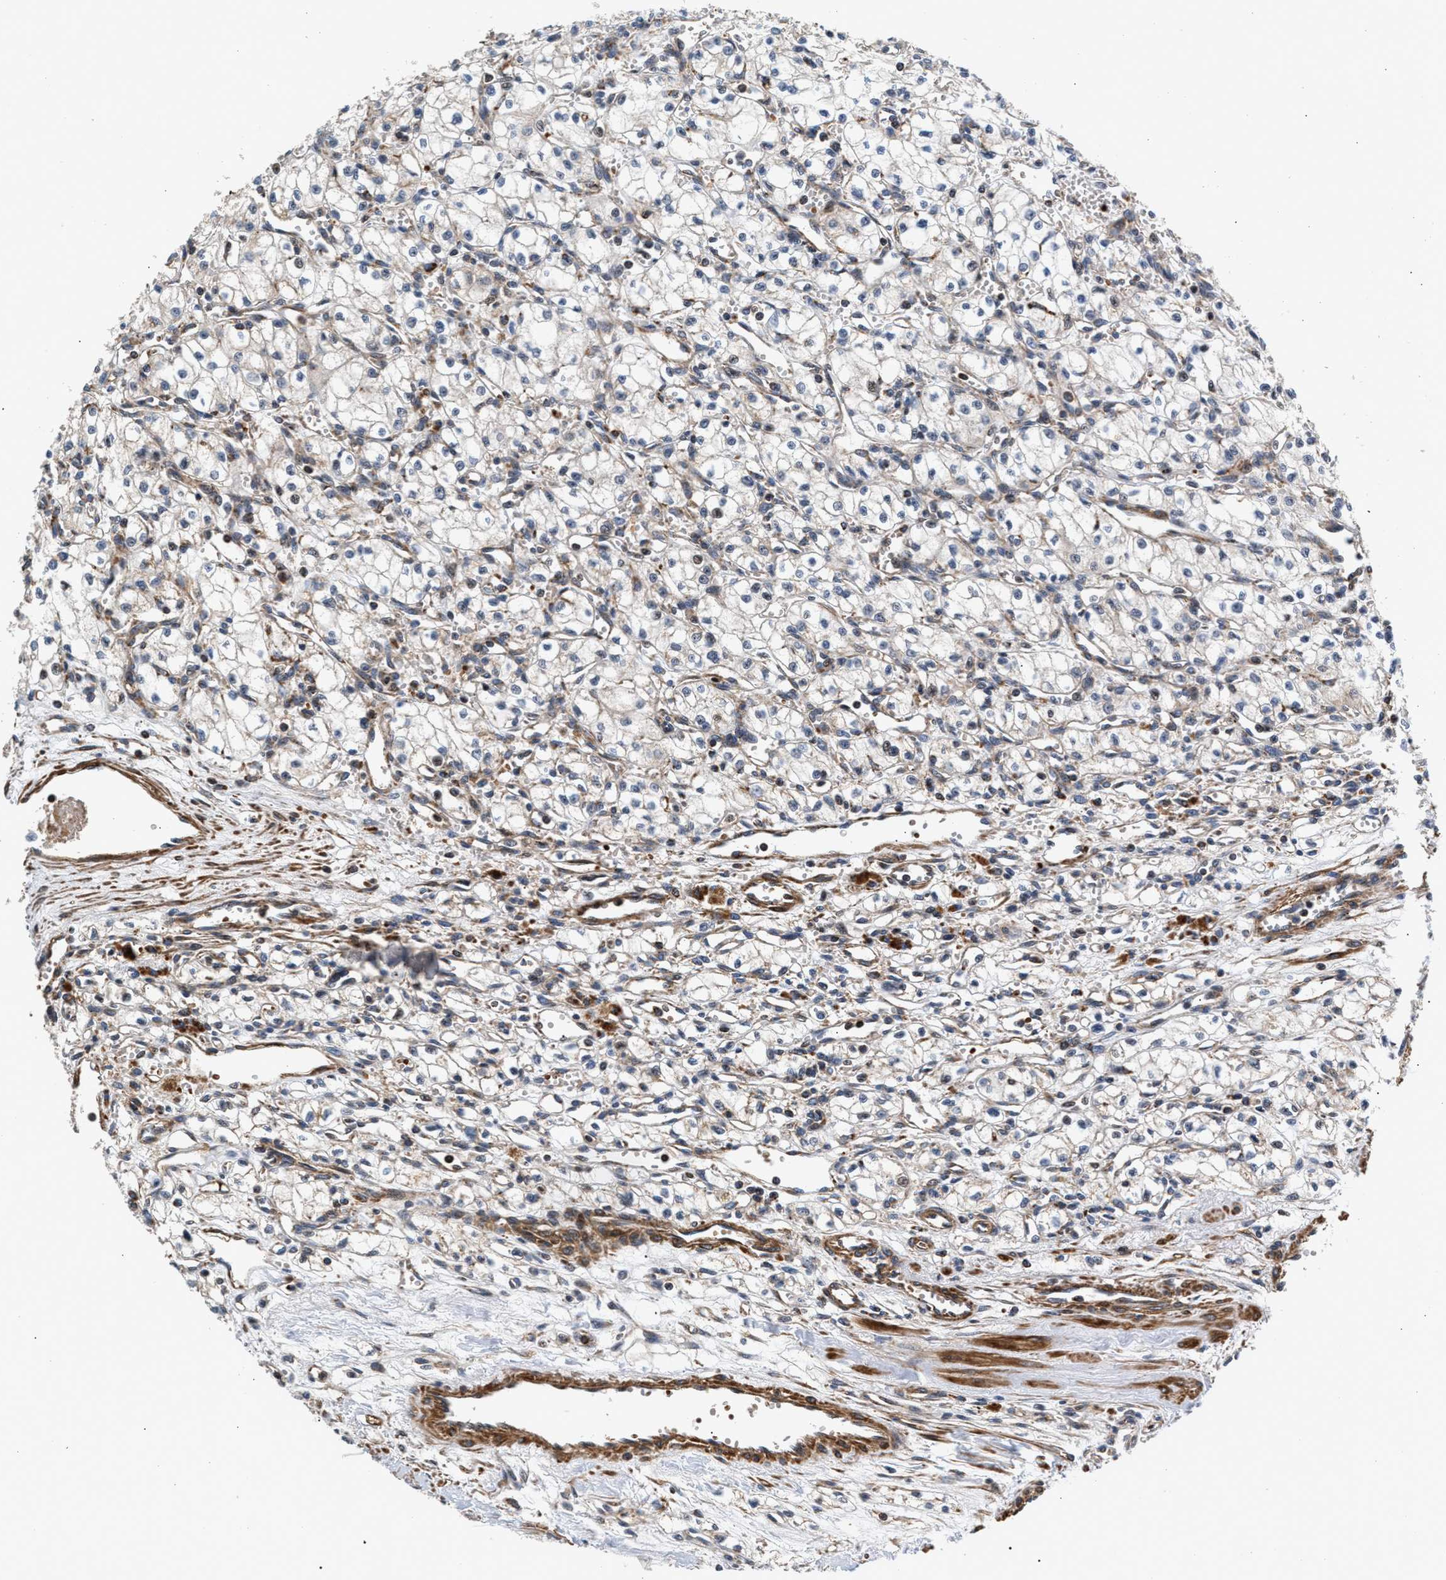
{"staining": {"intensity": "weak", "quantity": "<25%", "location": "cytoplasmic/membranous,nuclear"}, "tissue": "renal cancer", "cell_type": "Tumor cells", "image_type": "cancer", "snomed": [{"axis": "morphology", "description": "Normal tissue, NOS"}, {"axis": "morphology", "description": "Adenocarcinoma, NOS"}, {"axis": "topography", "description": "Kidney"}], "caption": "The photomicrograph displays no significant positivity in tumor cells of renal cancer.", "gene": "SGK1", "patient": {"sex": "male", "age": 59}}